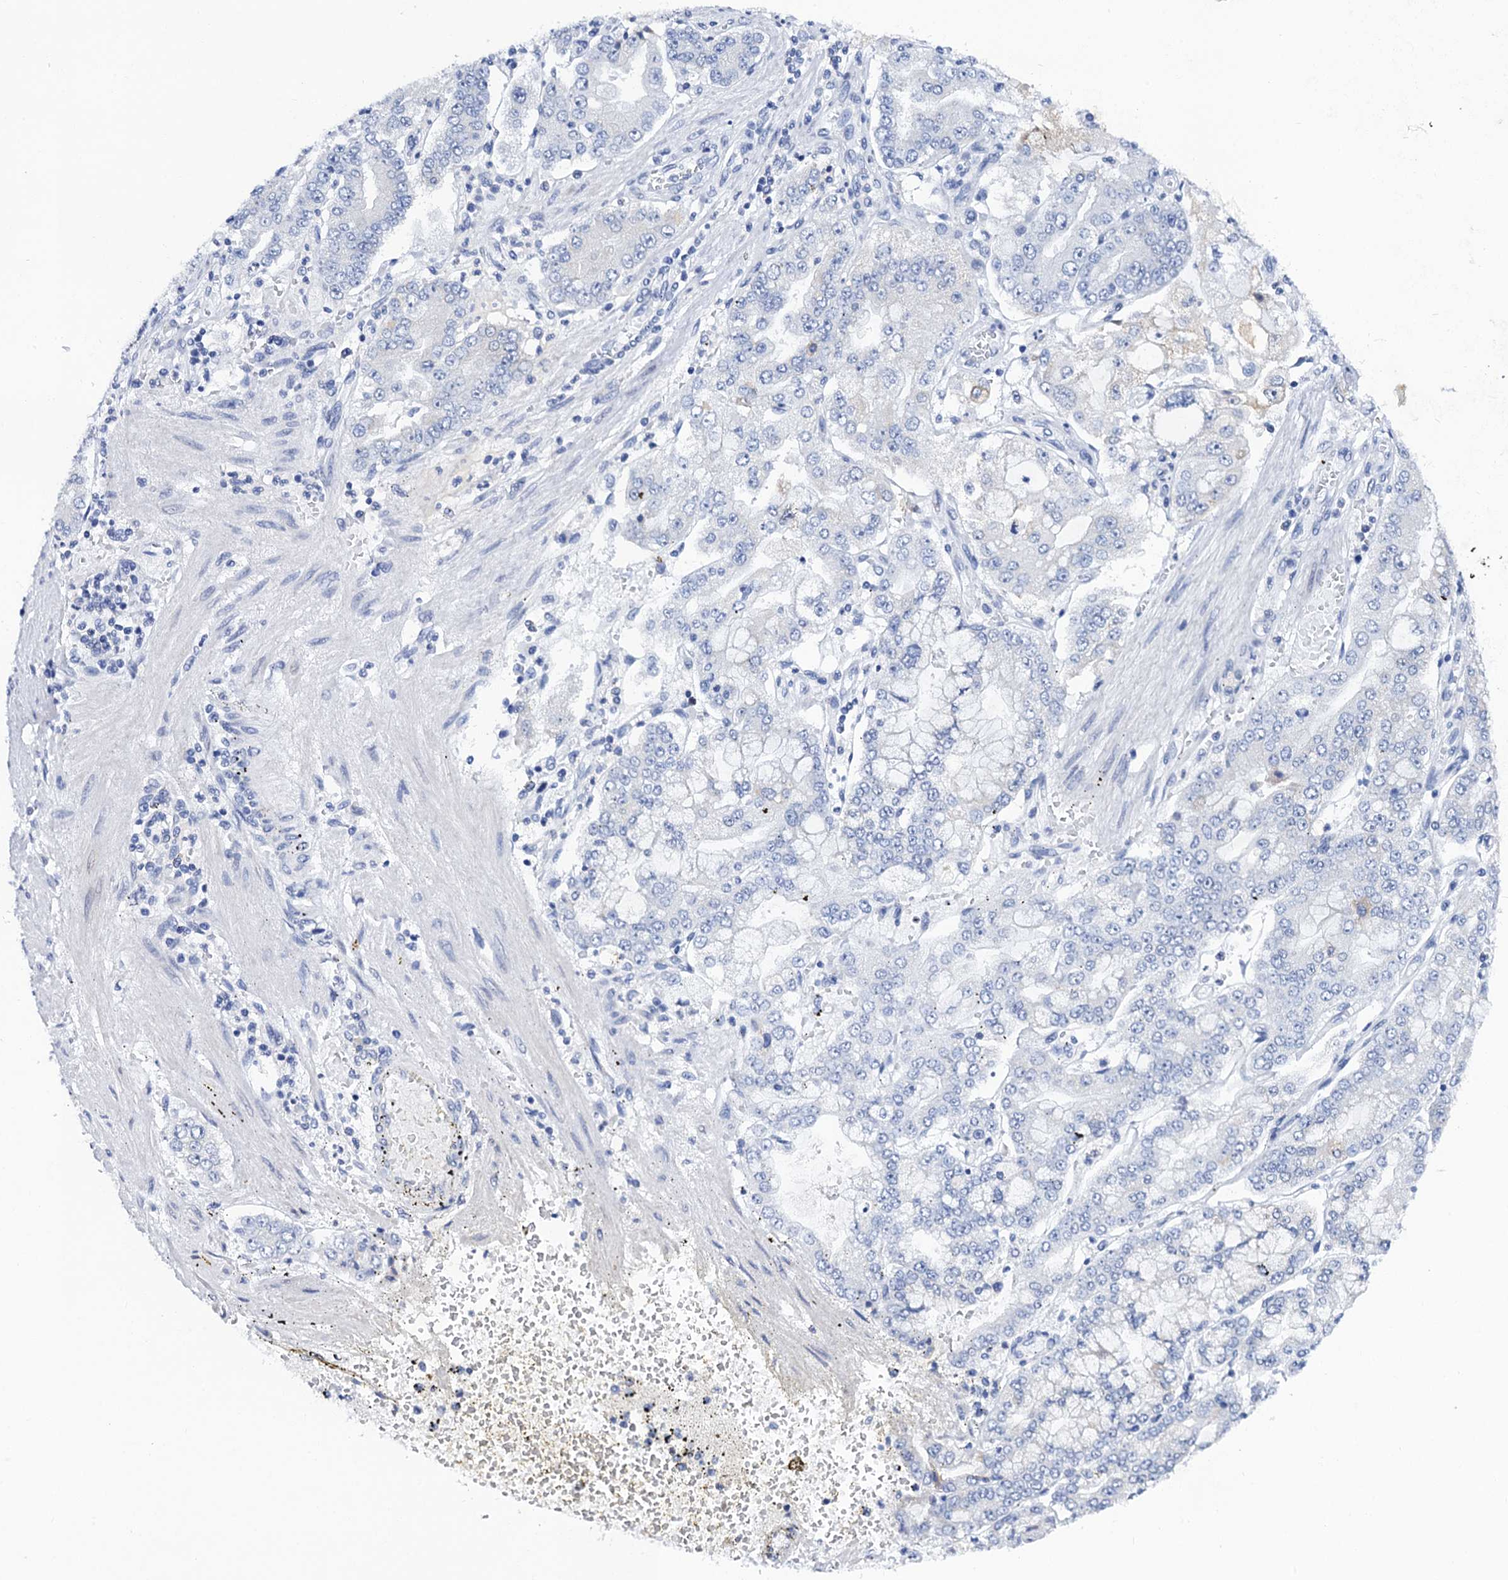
{"staining": {"intensity": "negative", "quantity": "none", "location": "none"}, "tissue": "stomach cancer", "cell_type": "Tumor cells", "image_type": "cancer", "snomed": [{"axis": "morphology", "description": "Adenocarcinoma, NOS"}, {"axis": "topography", "description": "Stomach"}], "caption": "An immunohistochemistry histopathology image of adenocarcinoma (stomach) is shown. There is no staining in tumor cells of adenocarcinoma (stomach).", "gene": "LYPD3", "patient": {"sex": "male", "age": 76}}